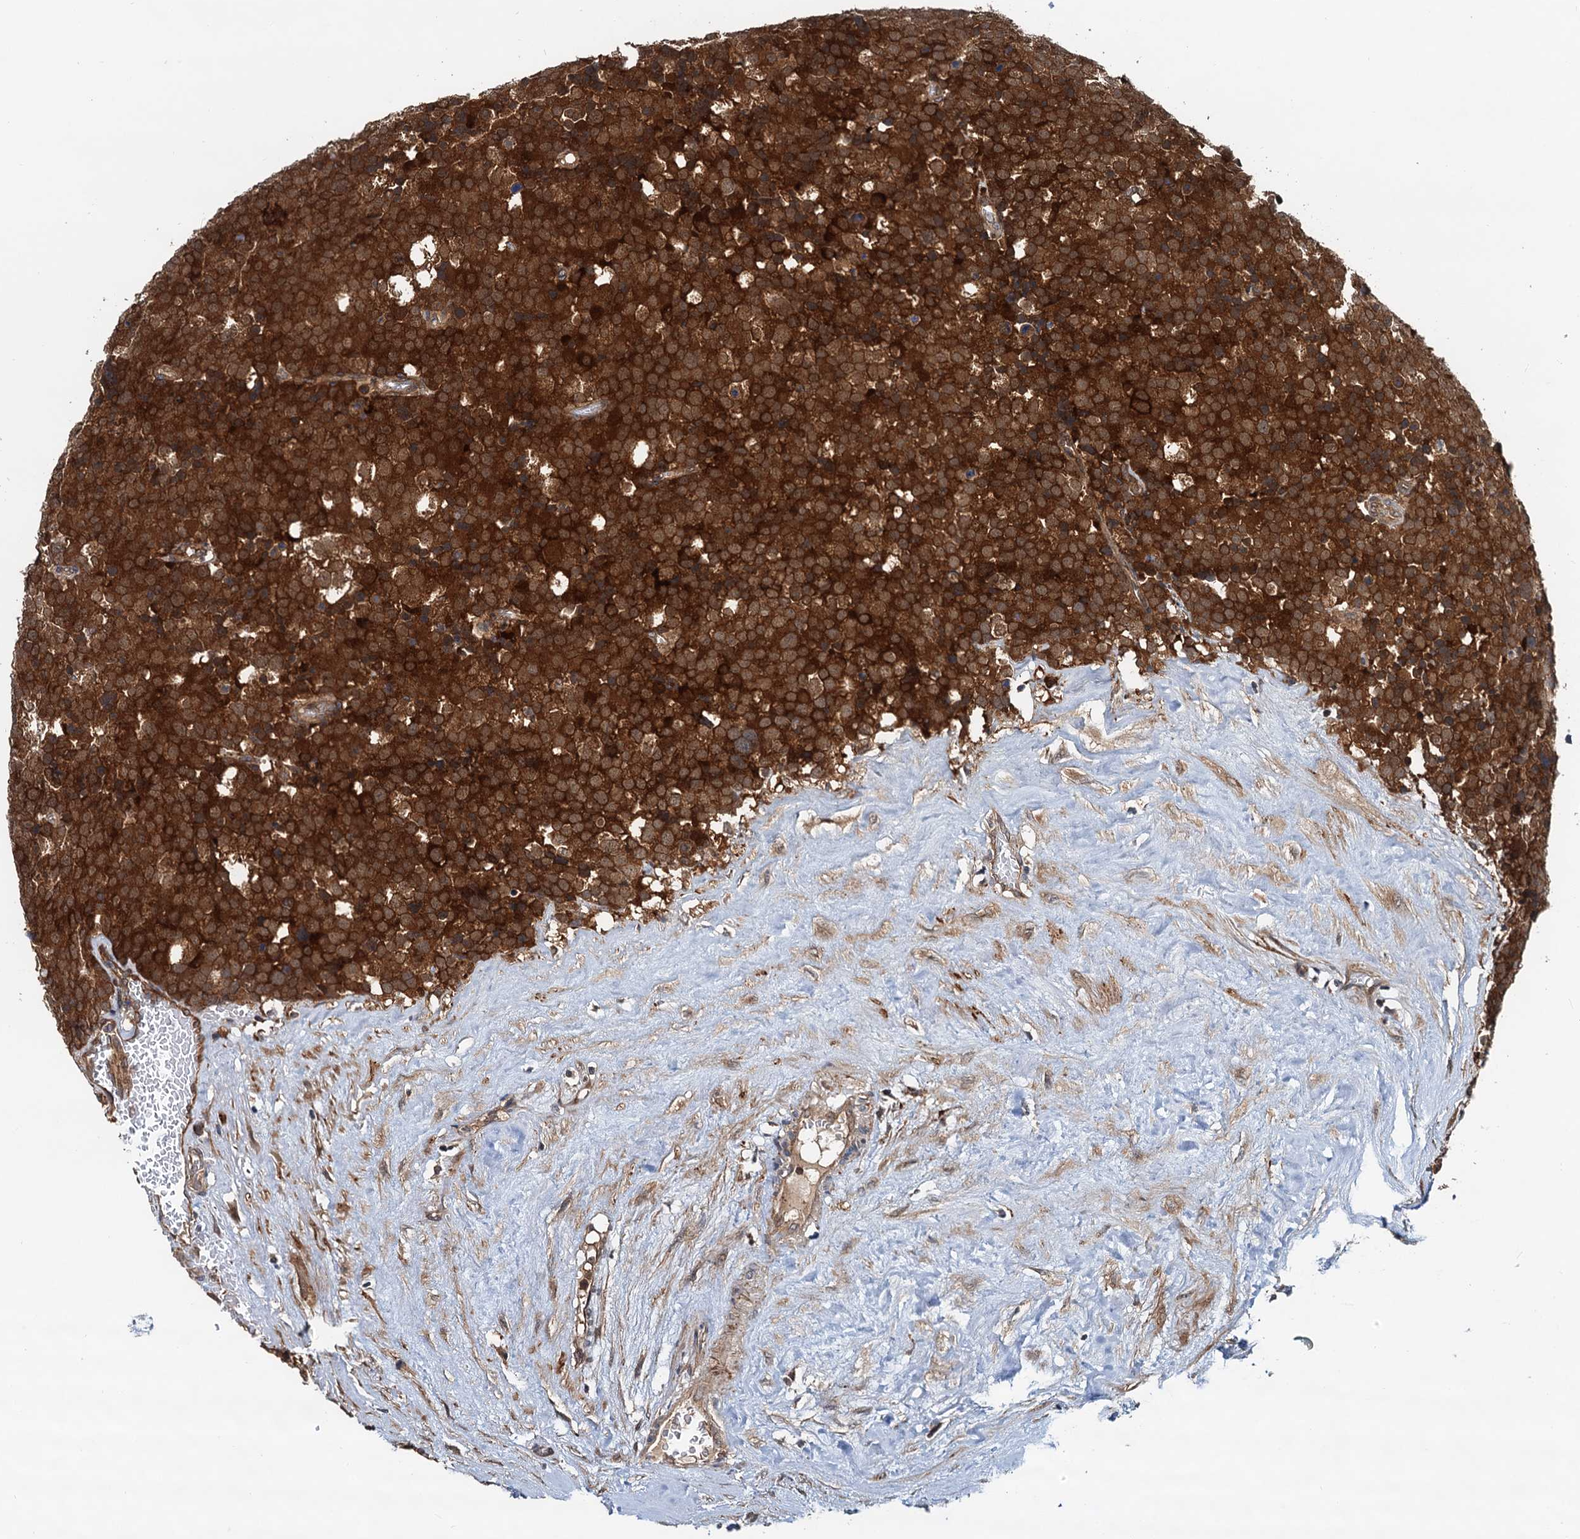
{"staining": {"intensity": "strong", "quantity": ">75%", "location": "cytoplasmic/membranous"}, "tissue": "testis cancer", "cell_type": "Tumor cells", "image_type": "cancer", "snomed": [{"axis": "morphology", "description": "Seminoma, NOS"}, {"axis": "topography", "description": "Testis"}], "caption": "Human testis seminoma stained for a protein (brown) demonstrates strong cytoplasmic/membranous positive expression in approximately >75% of tumor cells.", "gene": "AAGAB", "patient": {"sex": "male", "age": 71}}